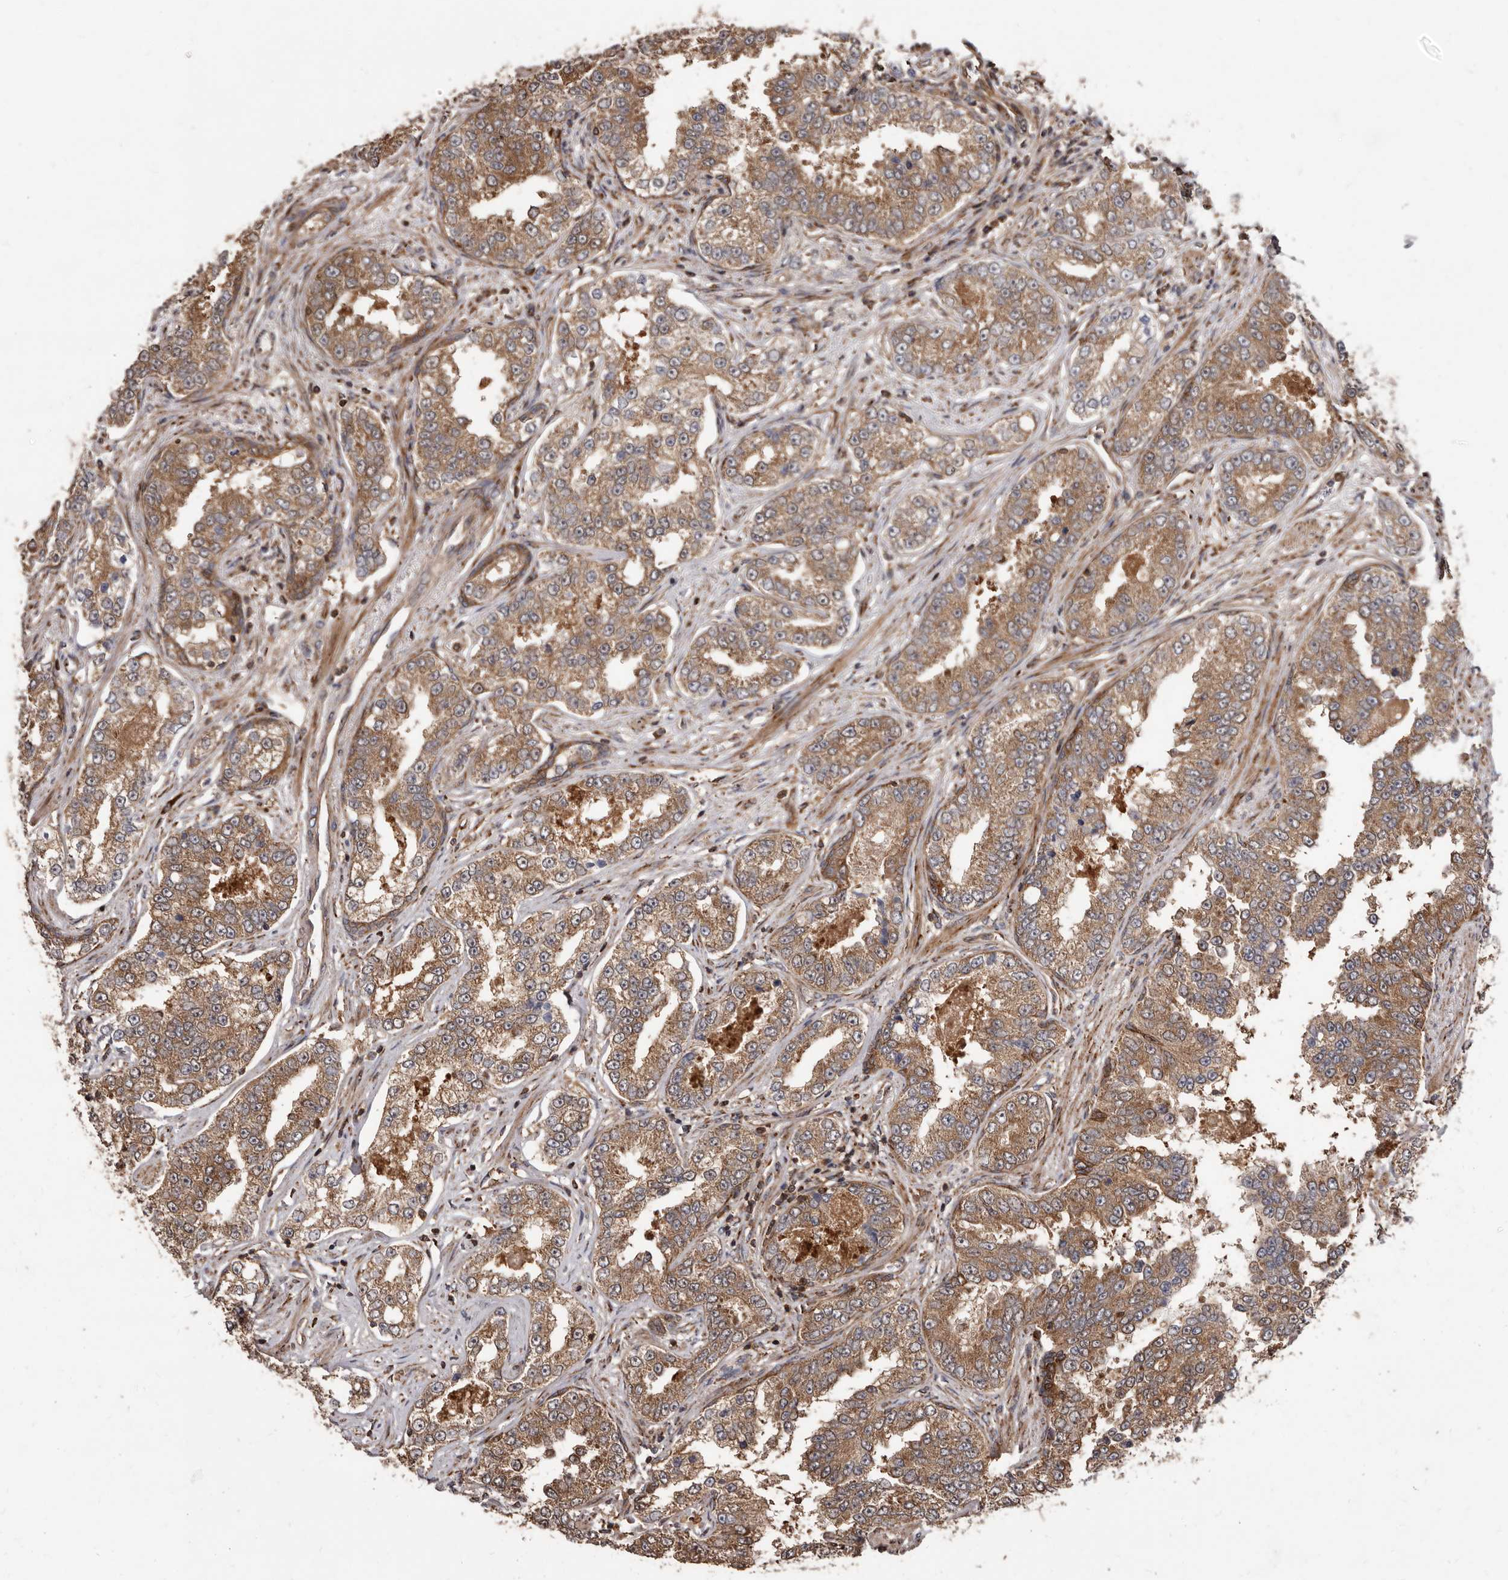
{"staining": {"intensity": "moderate", "quantity": ">75%", "location": "cytoplasmic/membranous"}, "tissue": "prostate cancer", "cell_type": "Tumor cells", "image_type": "cancer", "snomed": [{"axis": "morphology", "description": "Normal tissue, NOS"}, {"axis": "morphology", "description": "Adenocarcinoma, High grade"}, {"axis": "topography", "description": "Prostate"}], "caption": "Moderate cytoplasmic/membranous expression is present in about >75% of tumor cells in prostate cancer. The protein of interest is shown in brown color, while the nuclei are stained blue.", "gene": "FLAD1", "patient": {"sex": "male", "age": 83}}